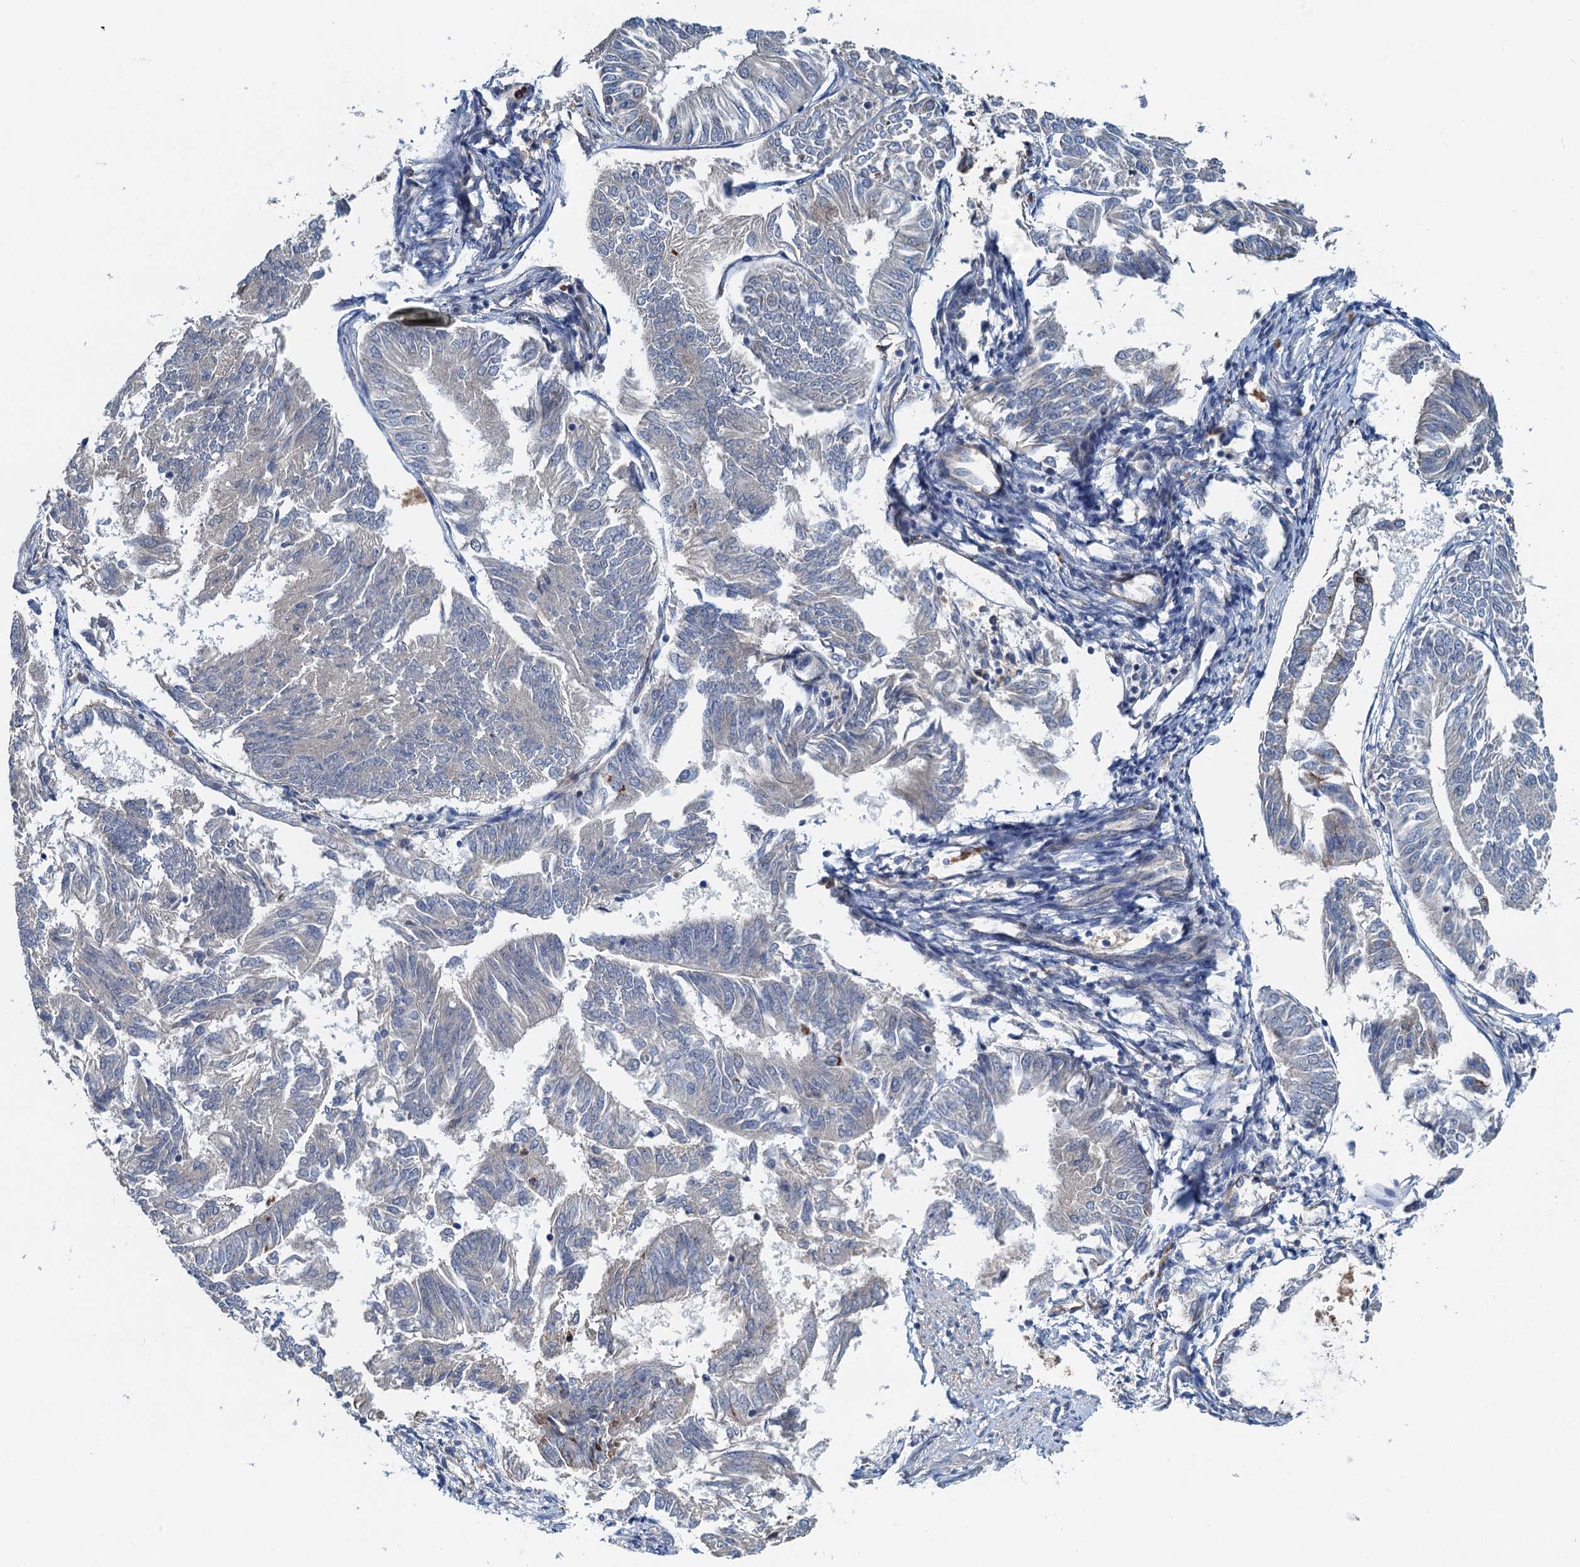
{"staining": {"intensity": "negative", "quantity": "none", "location": "none"}, "tissue": "endometrial cancer", "cell_type": "Tumor cells", "image_type": "cancer", "snomed": [{"axis": "morphology", "description": "Adenocarcinoma, NOS"}, {"axis": "topography", "description": "Endometrium"}], "caption": "IHC of endometrial cancer demonstrates no expression in tumor cells.", "gene": "ZNF606", "patient": {"sex": "female", "age": 58}}